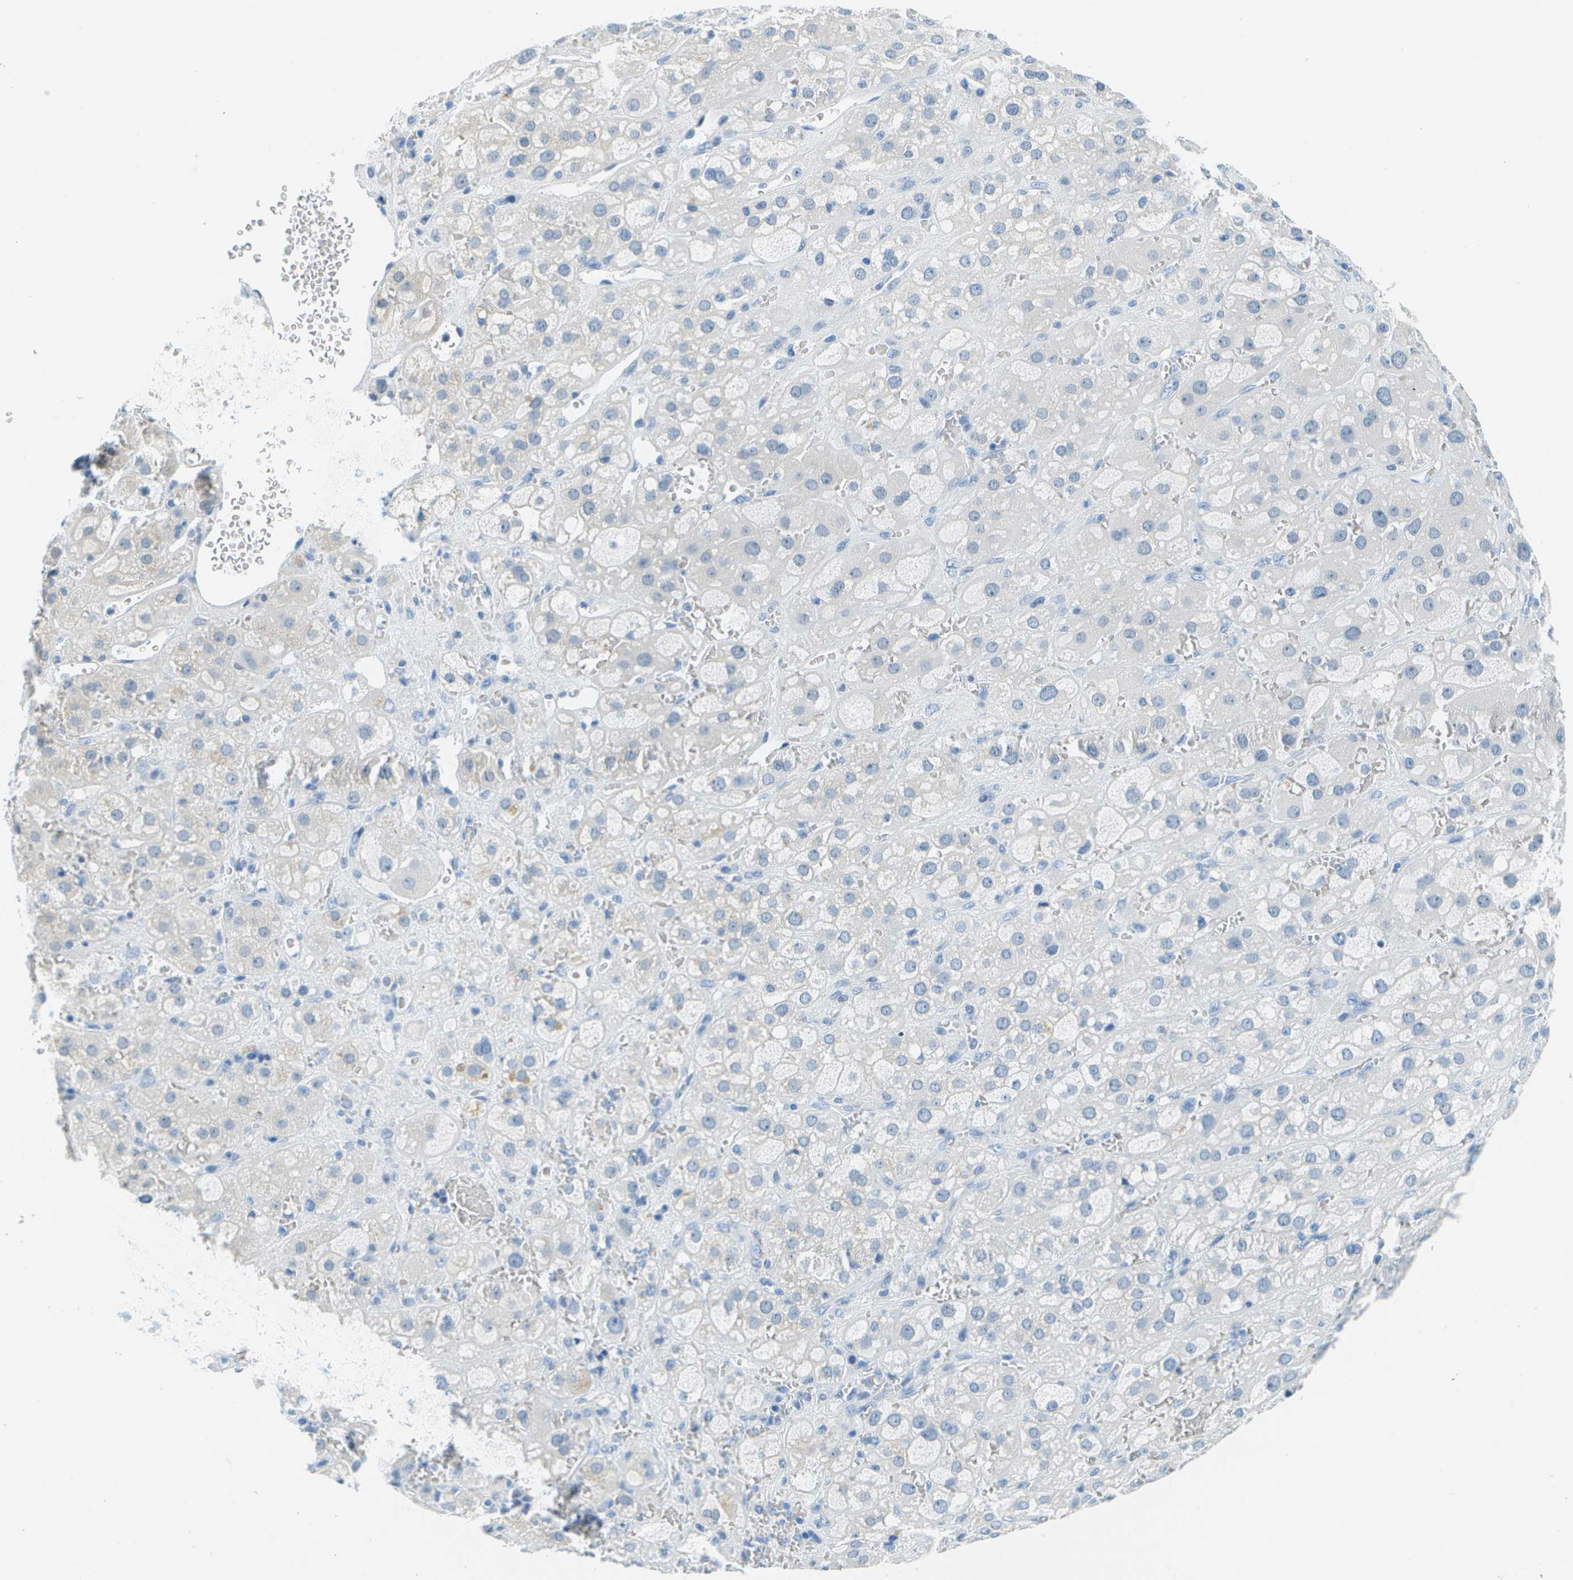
{"staining": {"intensity": "negative", "quantity": "none", "location": "none"}, "tissue": "adrenal gland", "cell_type": "Glandular cells", "image_type": "normal", "snomed": [{"axis": "morphology", "description": "Normal tissue, NOS"}, {"axis": "topography", "description": "Adrenal gland"}], "caption": "A high-resolution photomicrograph shows immunohistochemistry (IHC) staining of benign adrenal gland, which displays no significant staining in glandular cells.", "gene": "CDHR2", "patient": {"sex": "female", "age": 47}}